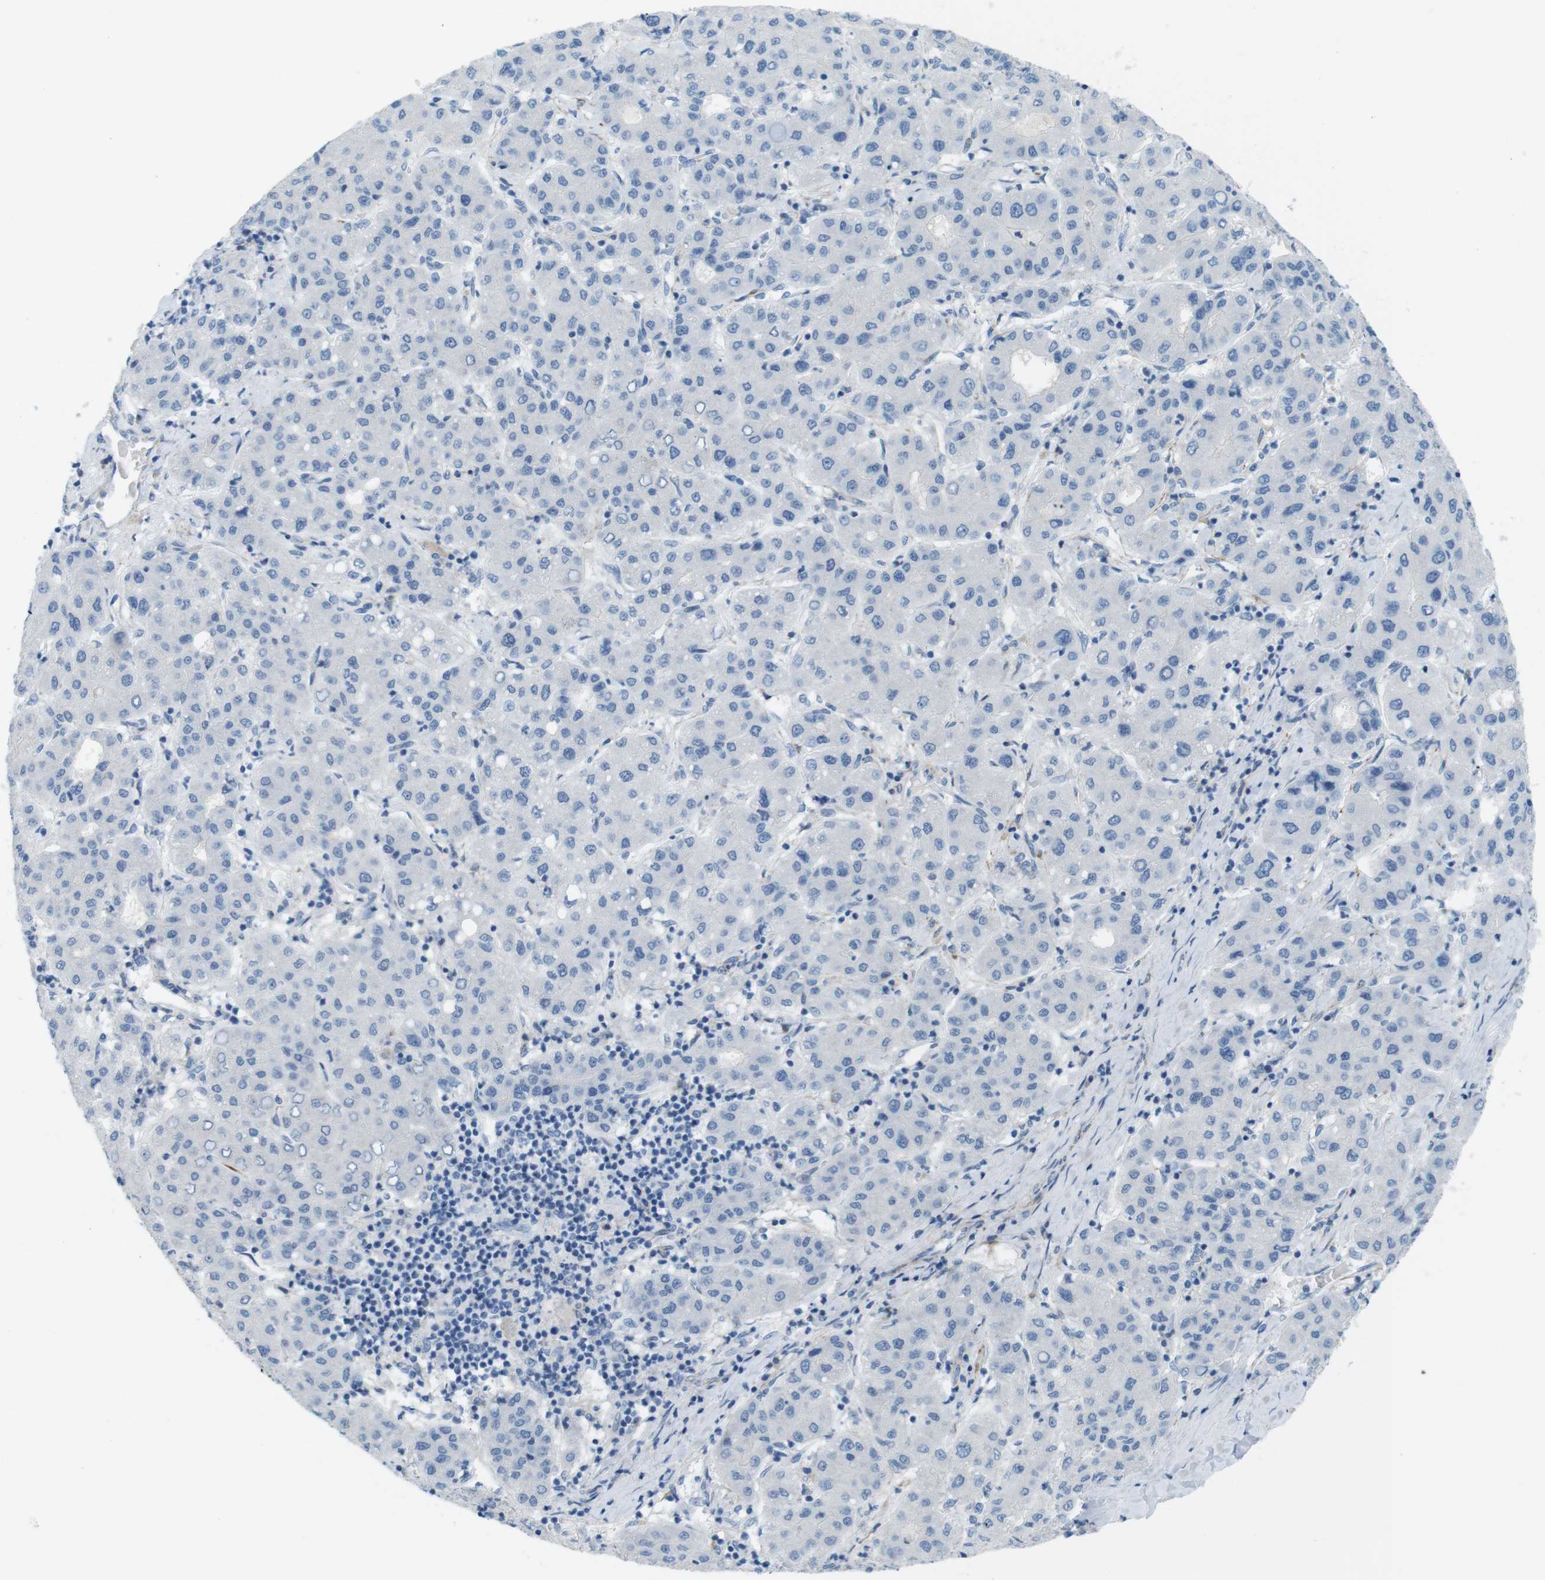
{"staining": {"intensity": "negative", "quantity": "none", "location": "none"}, "tissue": "liver cancer", "cell_type": "Tumor cells", "image_type": "cancer", "snomed": [{"axis": "morphology", "description": "Carcinoma, Hepatocellular, NOS"}, {"axis": "topography", "description": "Liver"}], "caption": "A histopathology image of human liver cancer is negative for staining in tumor cells.", "gene": "MYH9", "patient": {"sex": "male", "age": 65}}